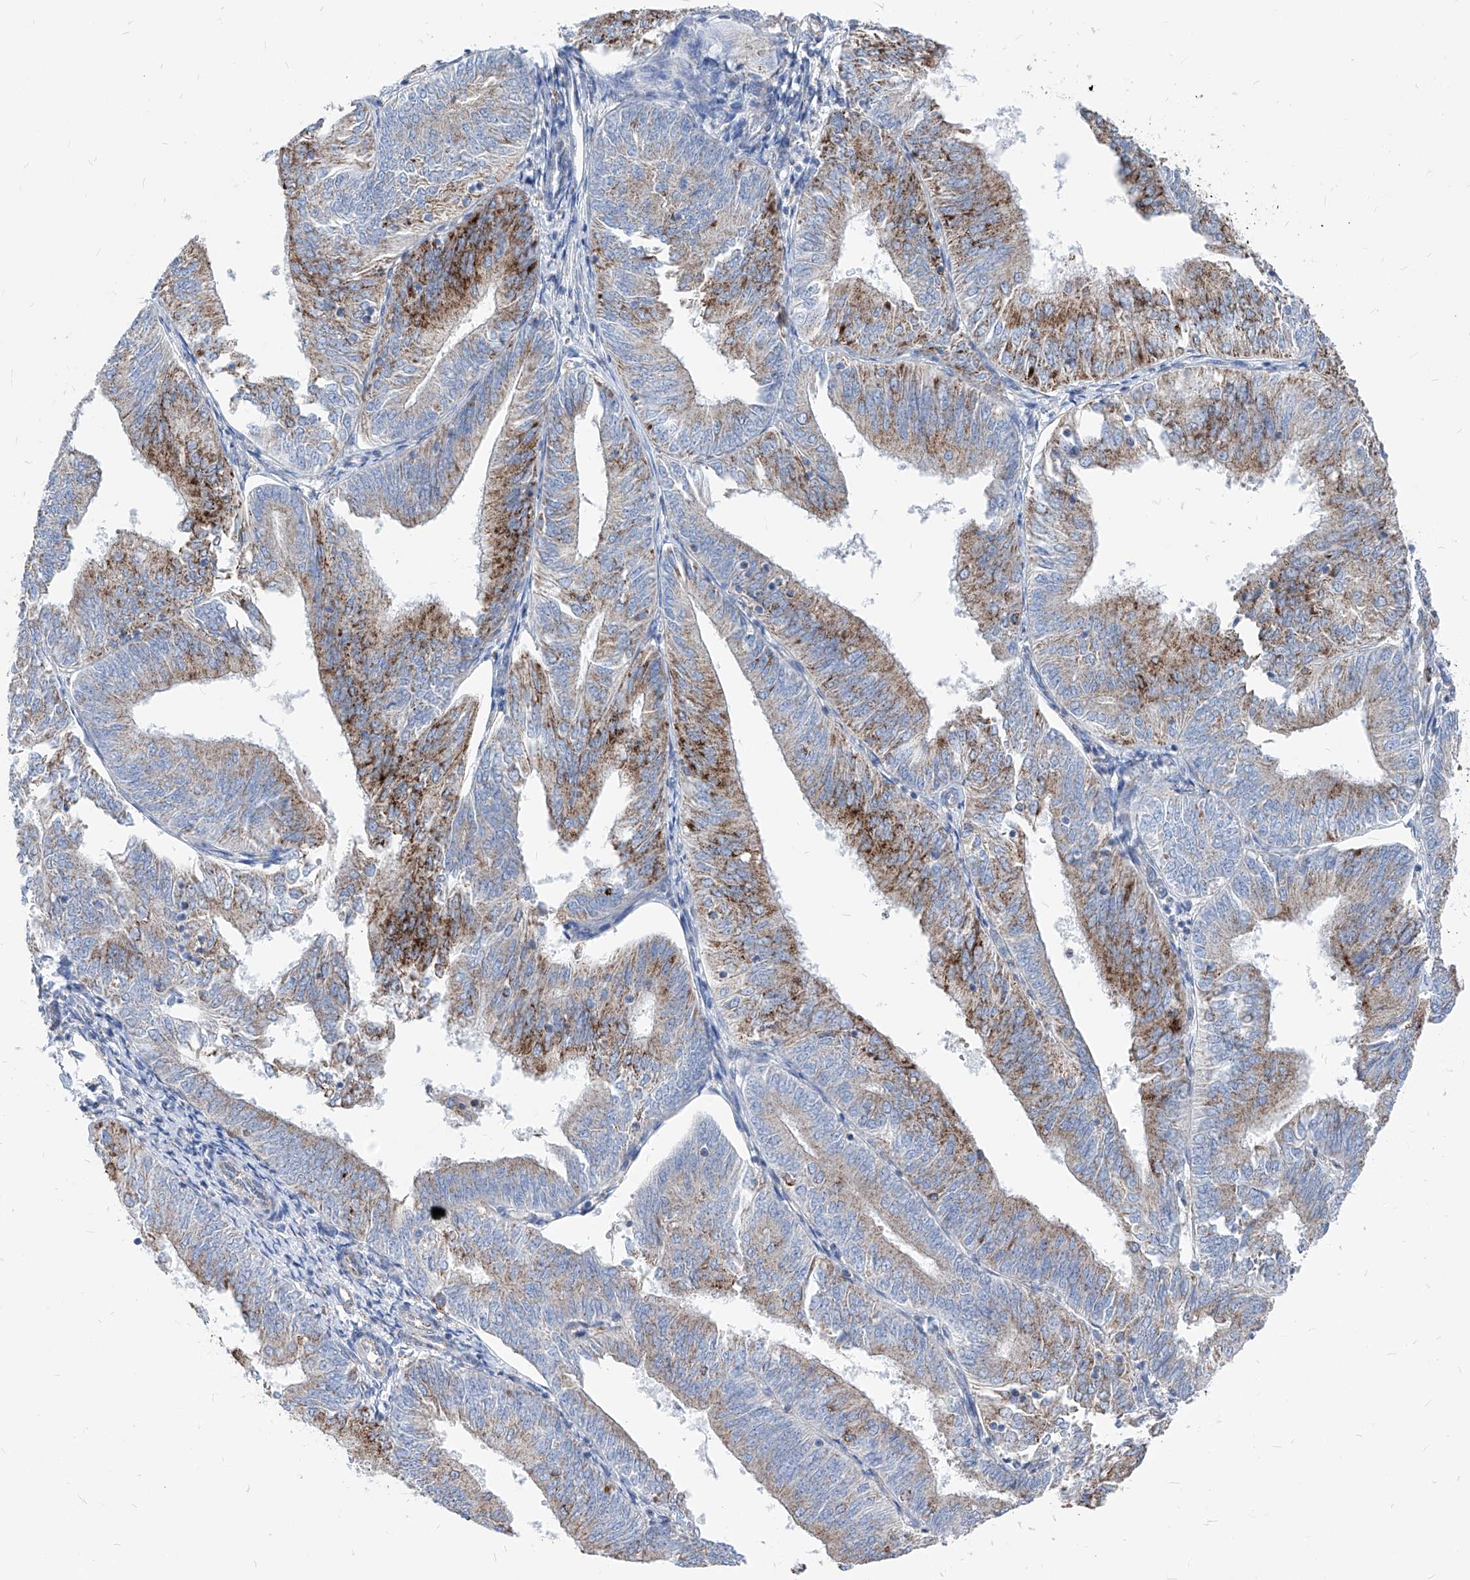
{"staining": {"intensity": "moderate", "quantity": "25%-75%", "location": "cytoplasmic/membranous"}, "tissue": "endometrial cancer", "cell_type": "Tumor cells", "image_type": "cancer", "snomed": [{"axis": "morphology", "description": "Adenocarcinoma, NOS"}, {"axis": "topography", "description": "Endometrium"}], "caption": "Endometrial cancer stained with IHC exhibits moderate cytoplasmic/membranous expression in approximately 25%-75% of tumor cells. (DAB IHC with brightfield microscopy, high magnification).", "gene": "AGPS", "patient": {"sex": "female", "age": 58}}